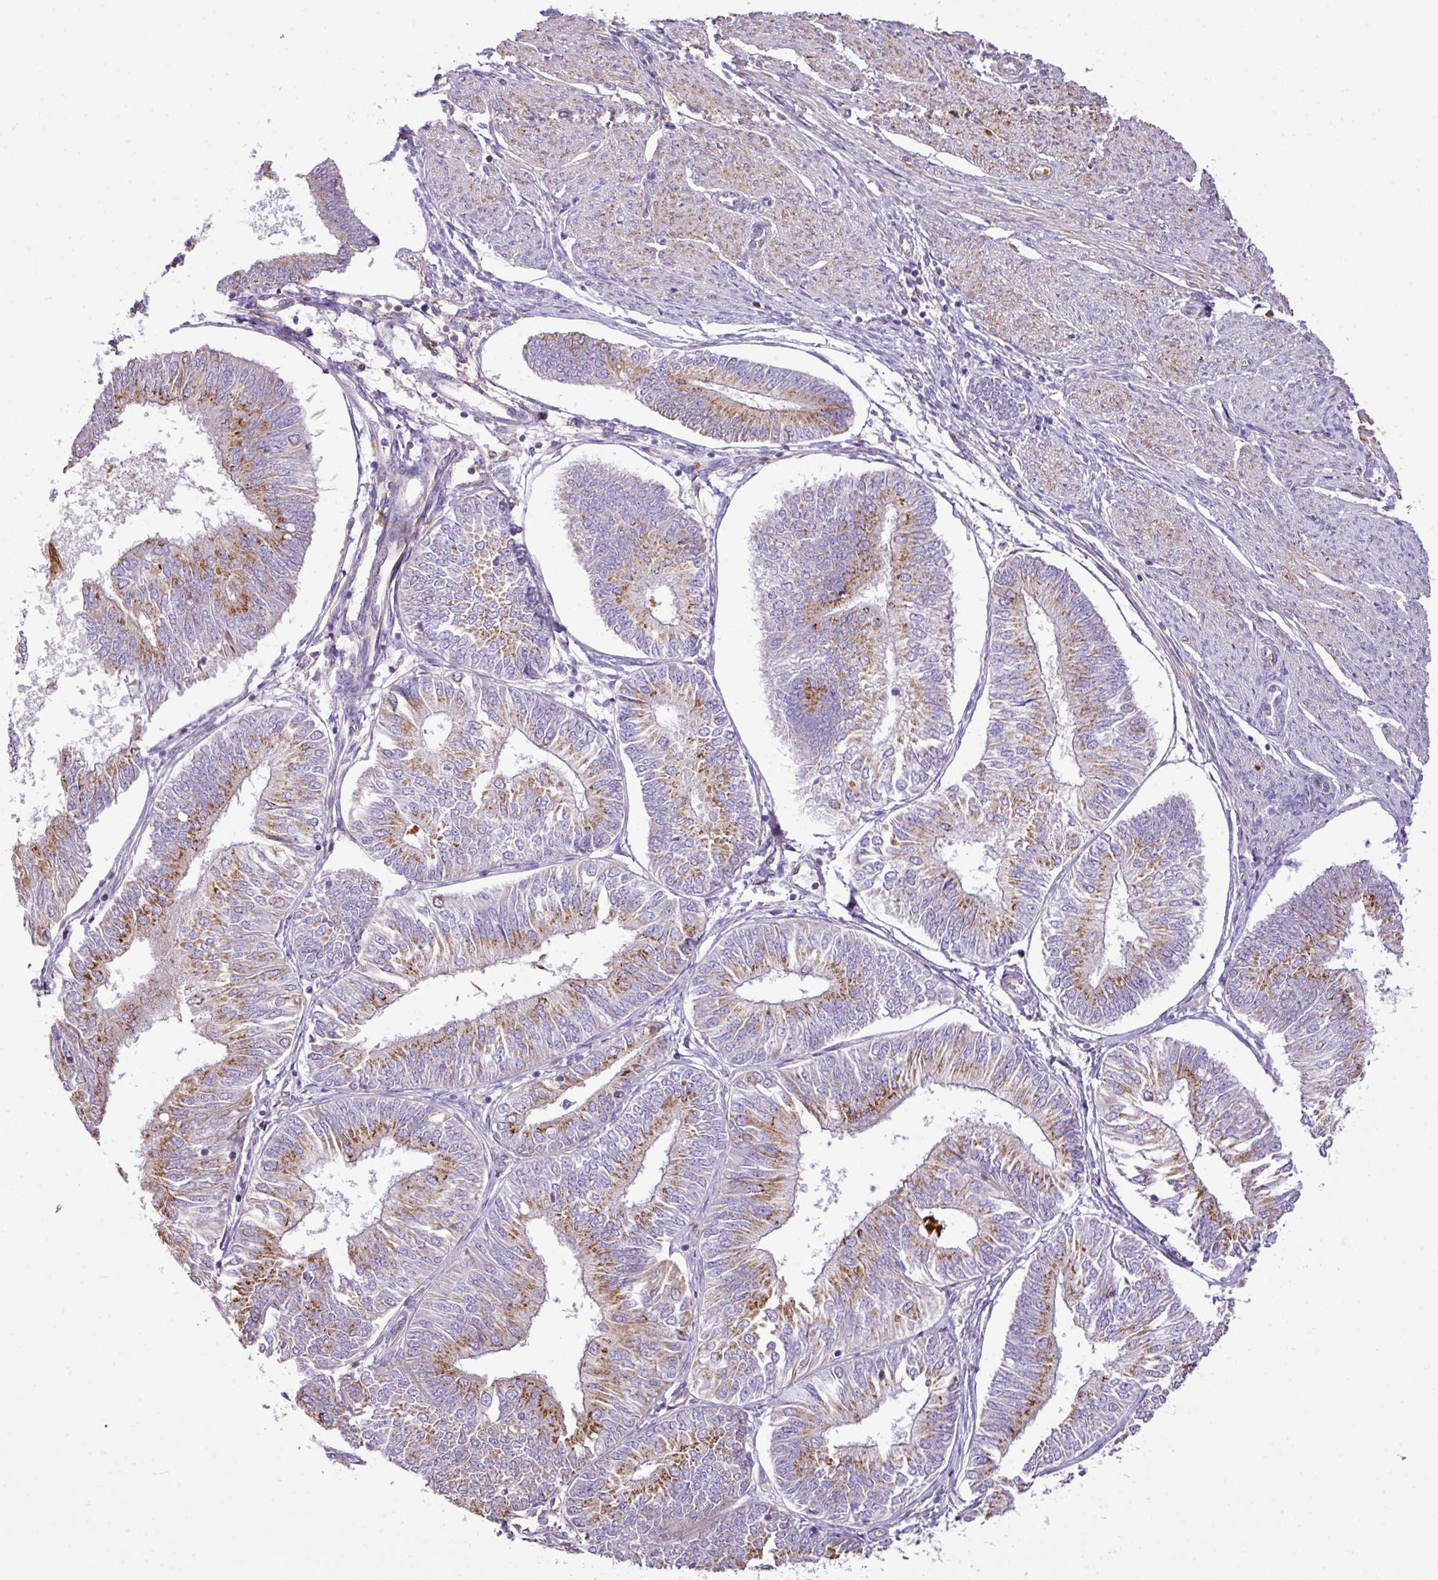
{"staining": {"intensity": "moderate", "quantity": ">75%", "location": "cytoplasmic/membranous"}, "tissue": "endometrial cancer", "cell_type": "Tumor cells", "image_type": "cancer", "snomed": [{"axis": "morphology", "description": "Adenocarcinoma, NOS"}, {"axis": "topography", "description": "Endometrium"}], "caption": "Protein expression analysis of endometrial adenocarcinoma reveals moderate cytoplasmic/membranous positivity in about >75% of tumor cells.", "gene": "CTXN2", "patient": {"sex": "female", "age": 58}}